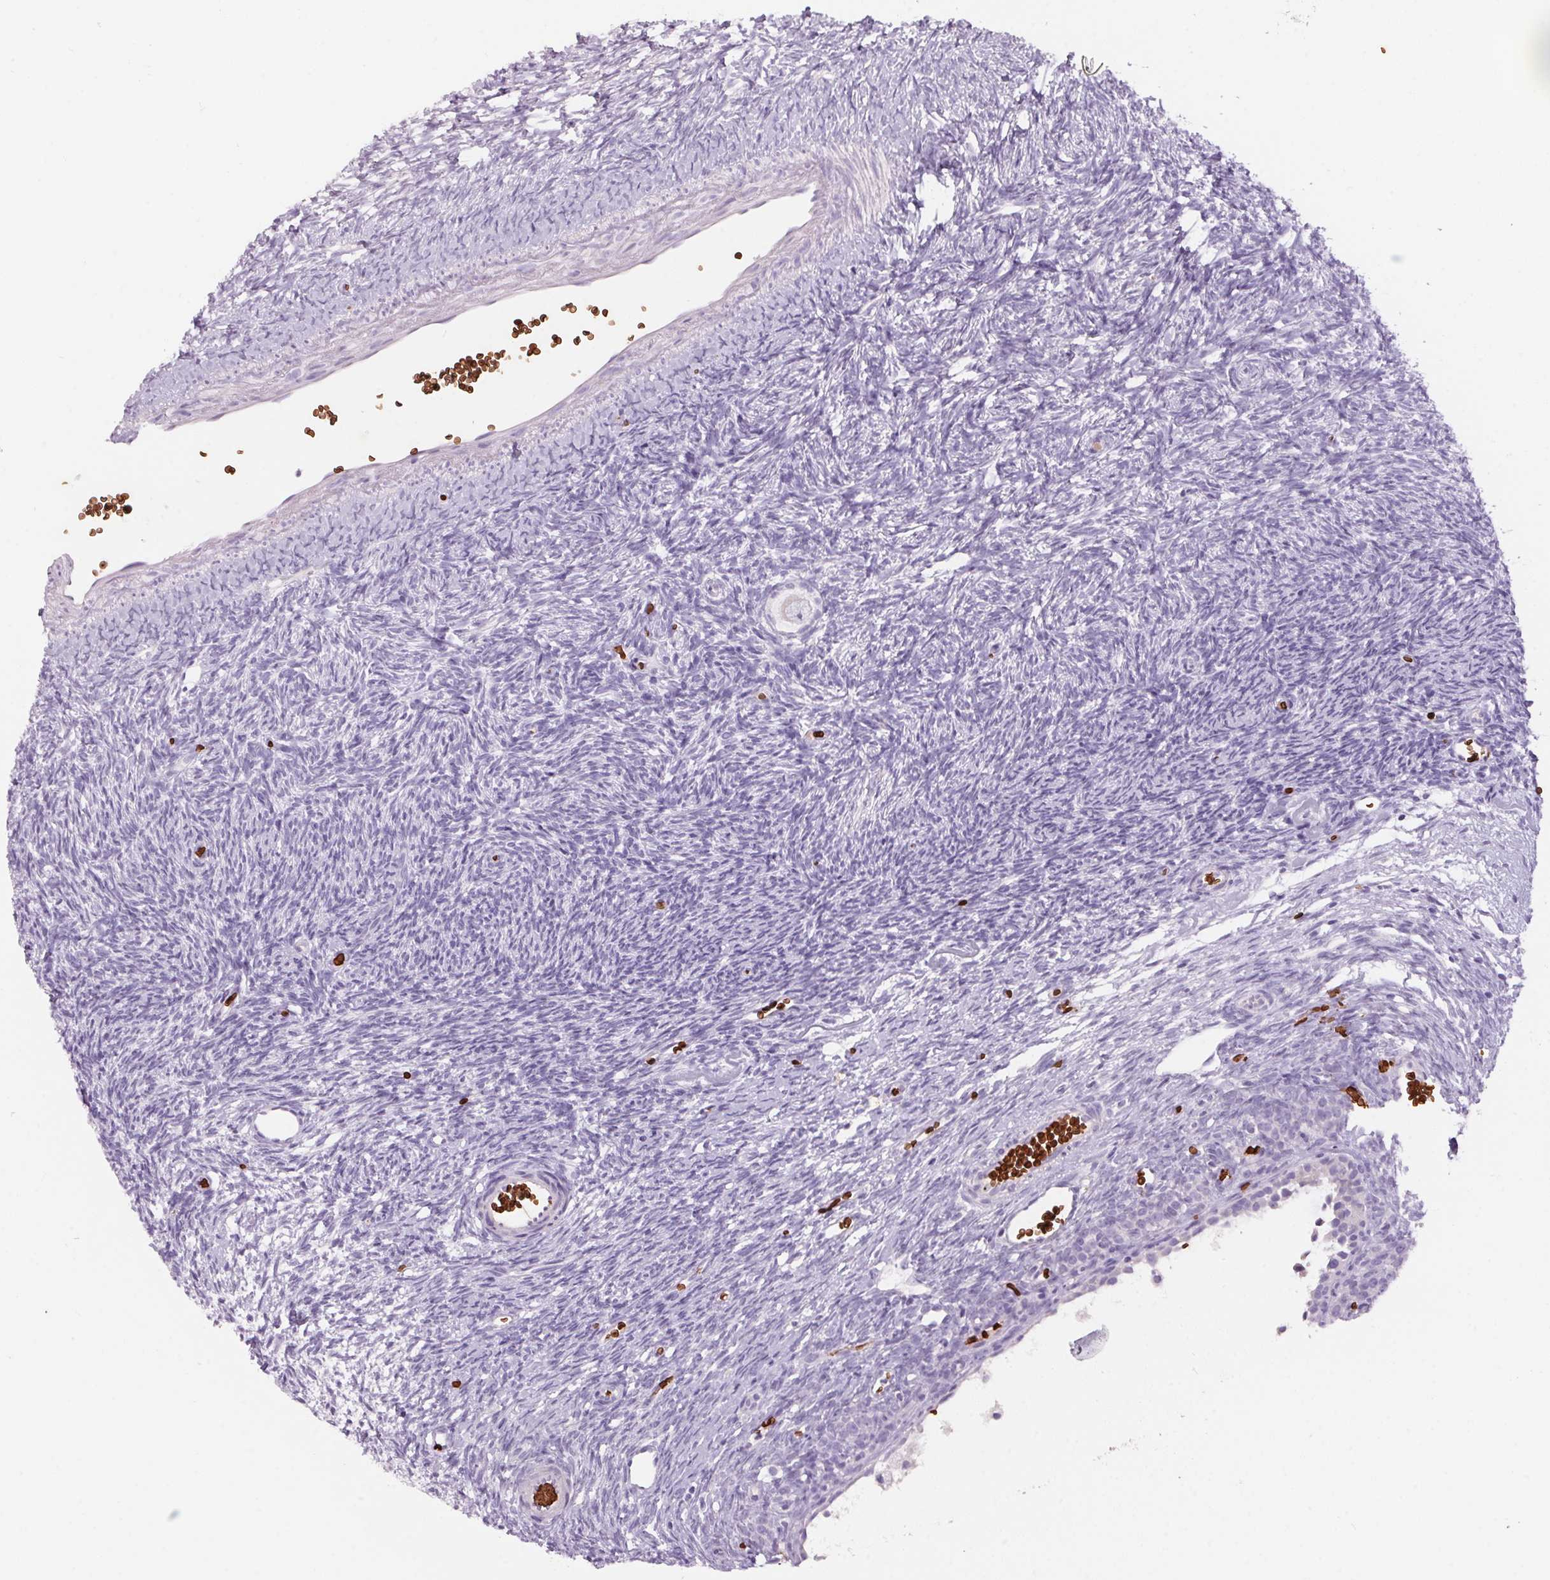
{"staining": {"intensity": "negative", "quantity": "none", "location": "none"}, "tissue": "ovary", "cell_type": "Follicle cells", "image_type": "normal", "snomed": [{"axis": "morphology", "description": "Normal tissue, NOS"}, {"axis": "topography", "description": "Ovary"}], "caption": "Normal ovary was stained to show a protein in brown. There is no significant staining in follicle cells.", "gene": "HBQ1", "patient": {"sex": "female", "age": 34}}